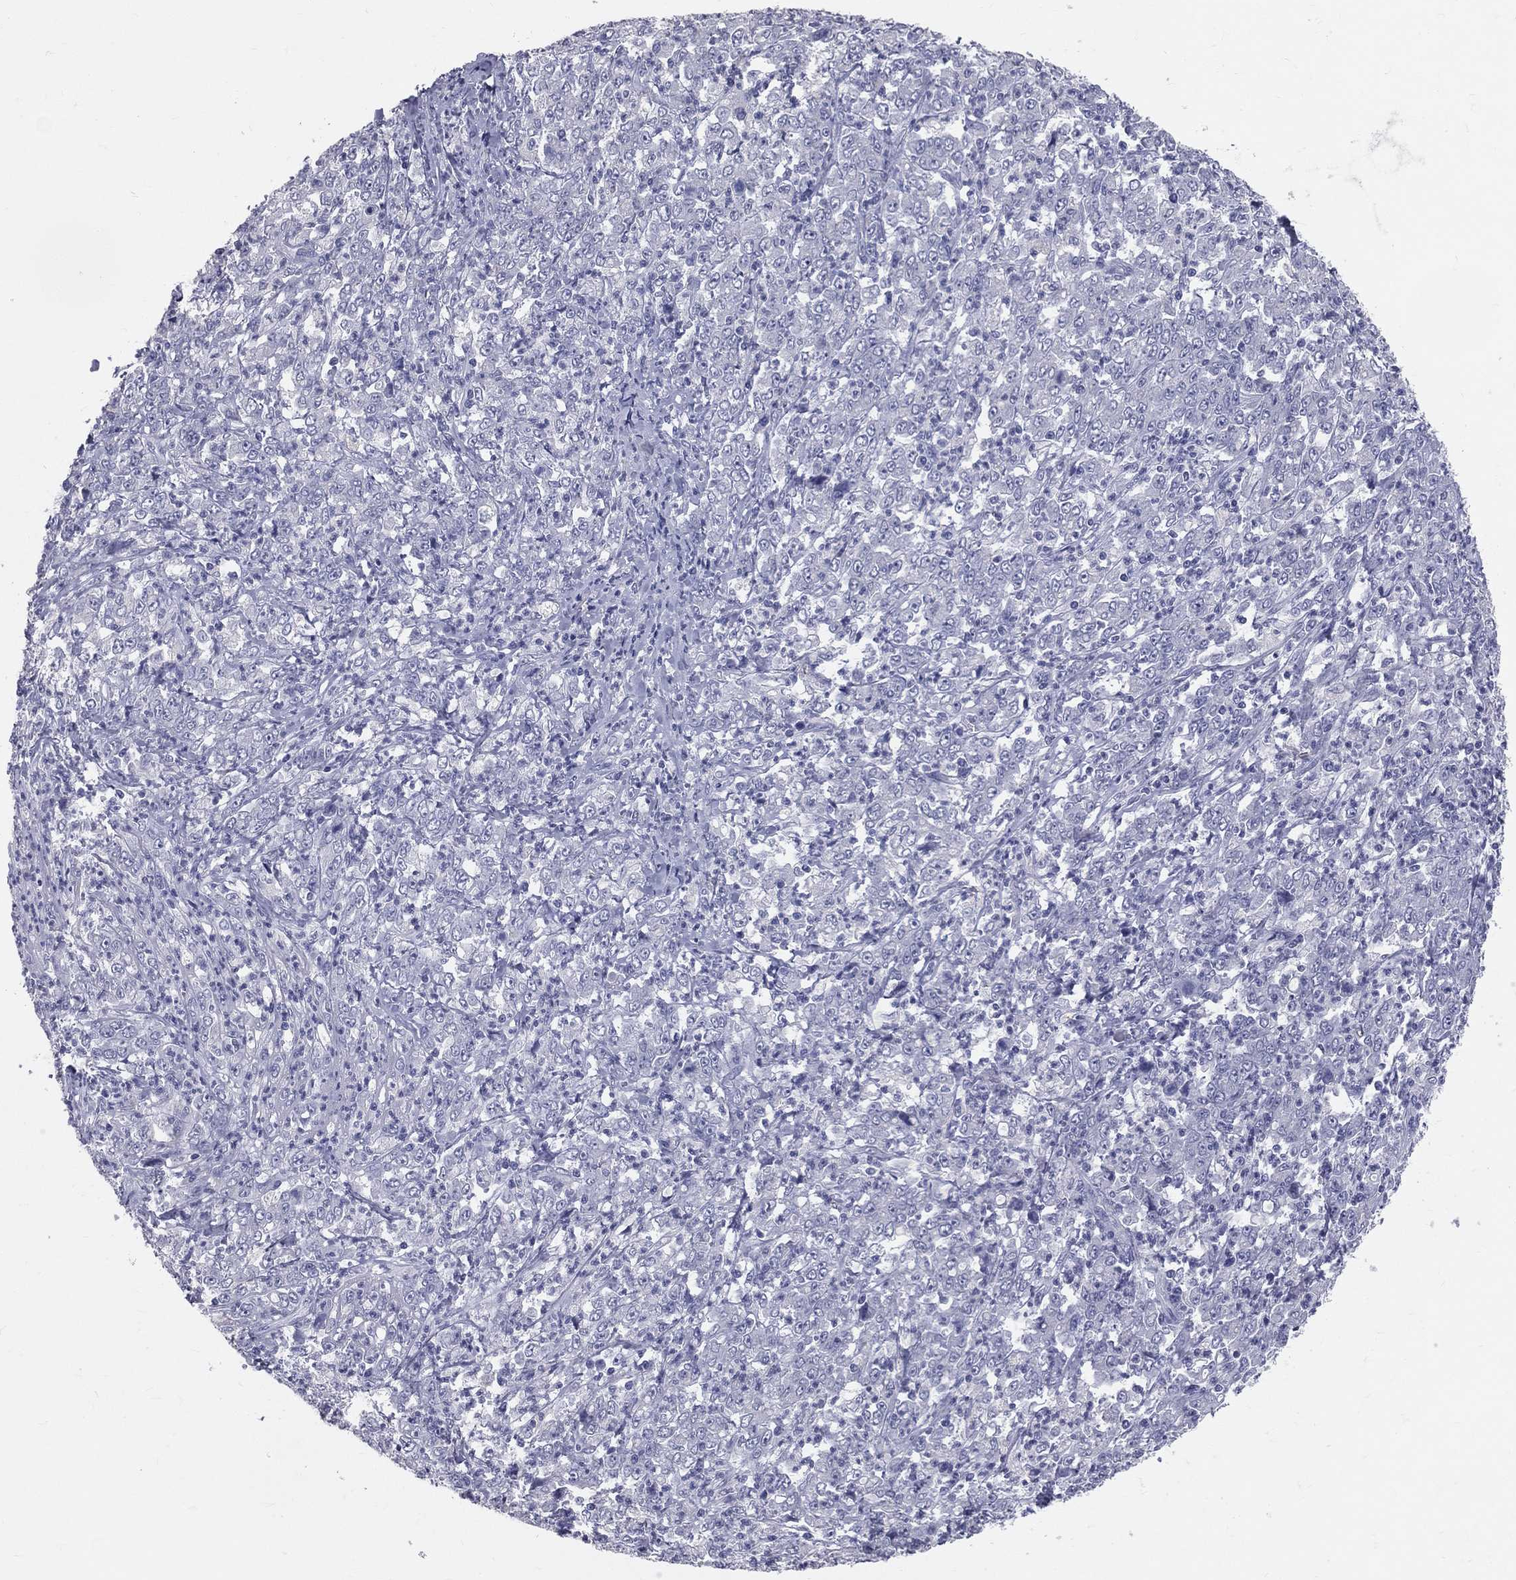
{"staining": {"intensity": "negative", "quantity": "none", "location": "none"}, "tissue": "stomach cancer", "cell_type": "Tumor cells", "image_type": "cancer", "snomed": [{"axis": "morphology", "description": "Adenocarcinoma, NOS"}, {"axis": "topography", "description": "Stomach, lower"}], "caption": "DAB immunohistochemical staining of human stomach cancer displays no significant positivity in tumor cells. (DAB (3,3'-diaminobenzidine) immunohistochemistry (IHC), high magnification).", "gene": "TFPI2", "patient": {"sex": "female", "age": 71}}